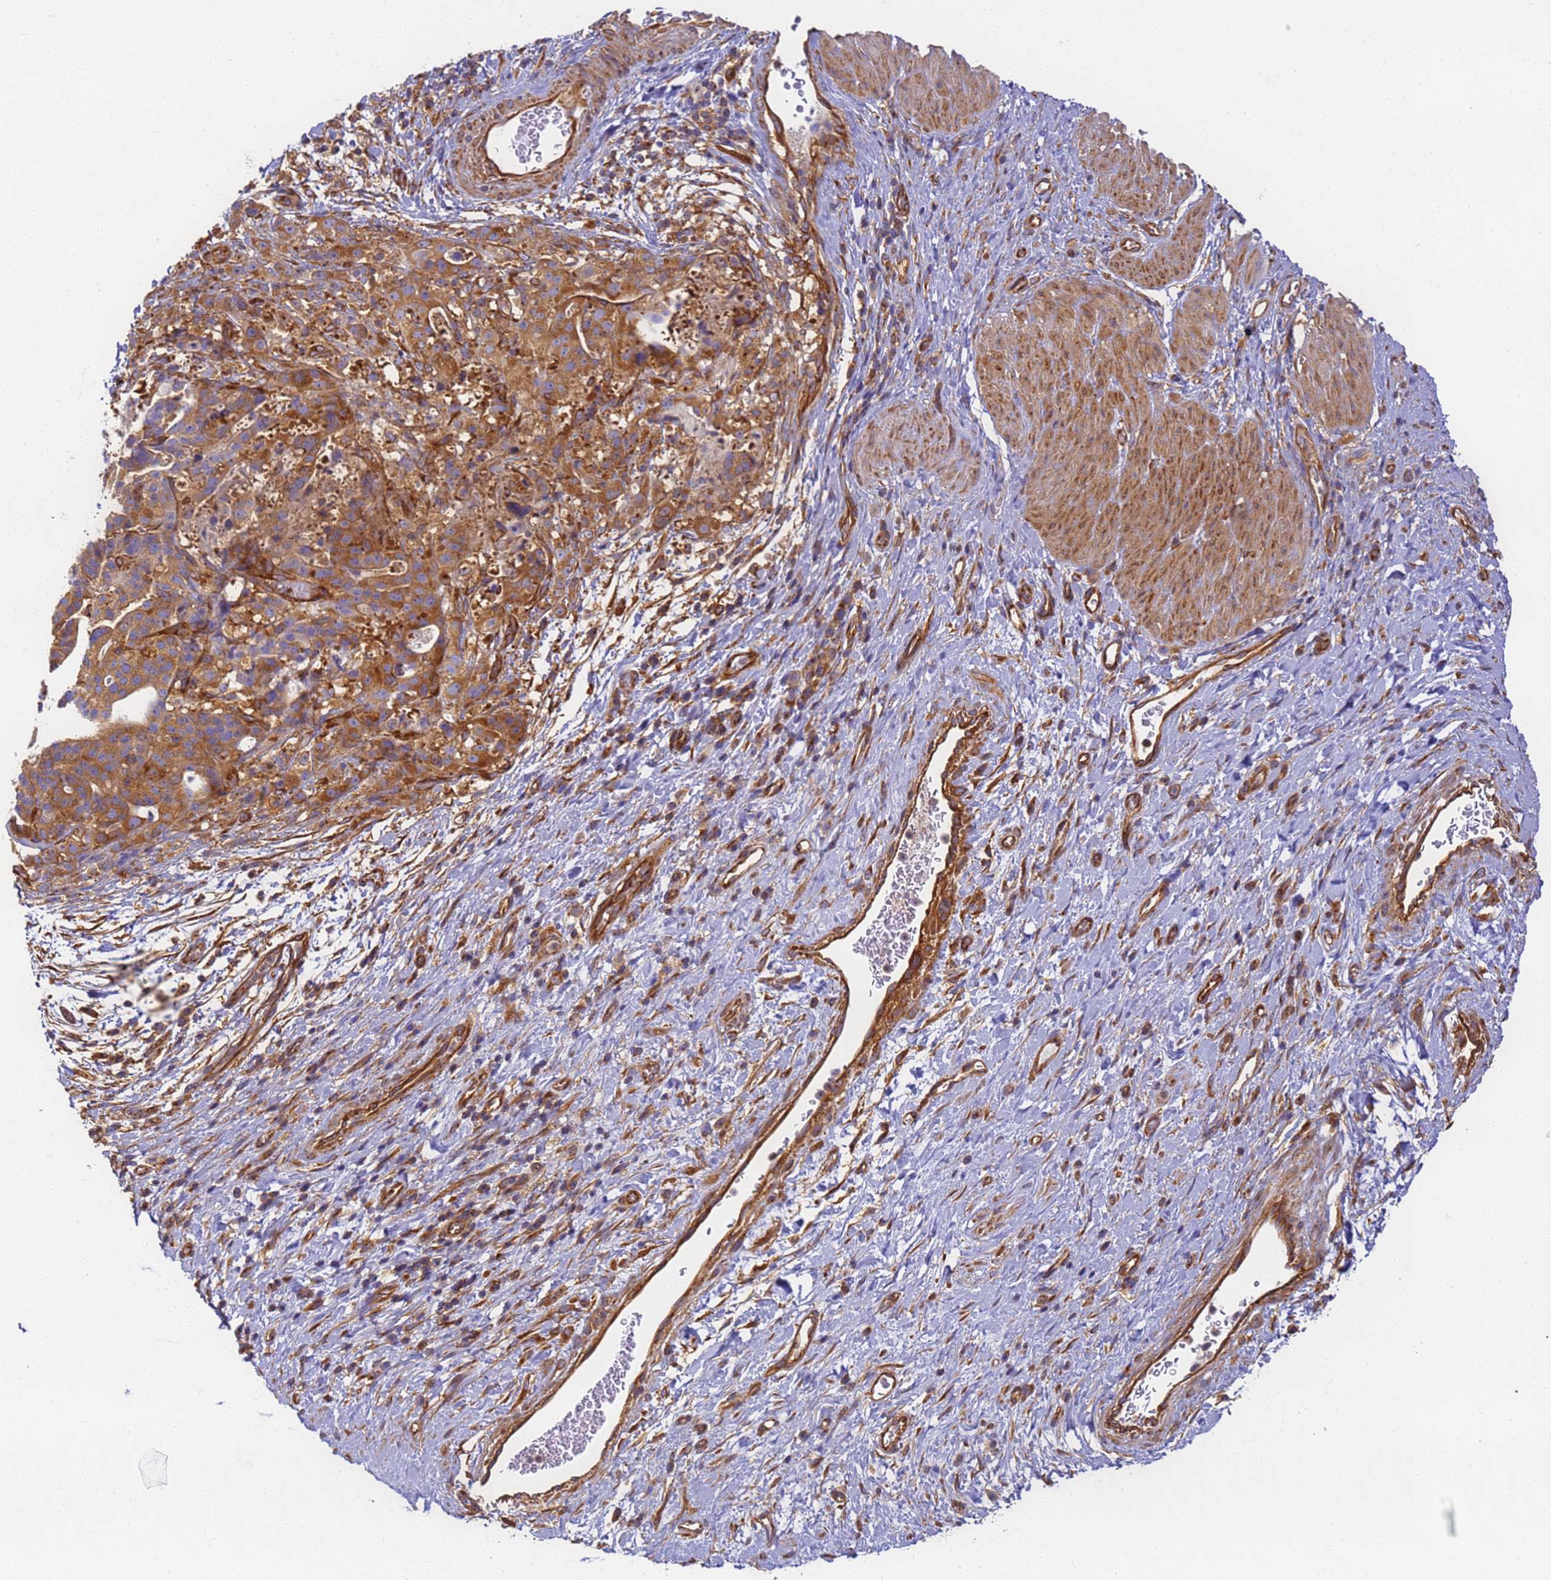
{"staining": {"intensity": "moderate", "quantity": ">75%", "location": "cytoplasmic/membranous"}, "tissue": "stomach cancer", "cell_type": "Tumor cells", "image_type": "cancer", "snomed": [{"axis": "morphology", "description": "Adenocarcinoma, NOS"}, {"axis": "topography", "description": "Stomach"}], "caption": "A brown stain labels moderate cytoplasmic/membranous staining of a protein in stomach cancer tumor cells.", "gene": "DYNC1I2", "patient": {"sex": "male", "age": 48}}